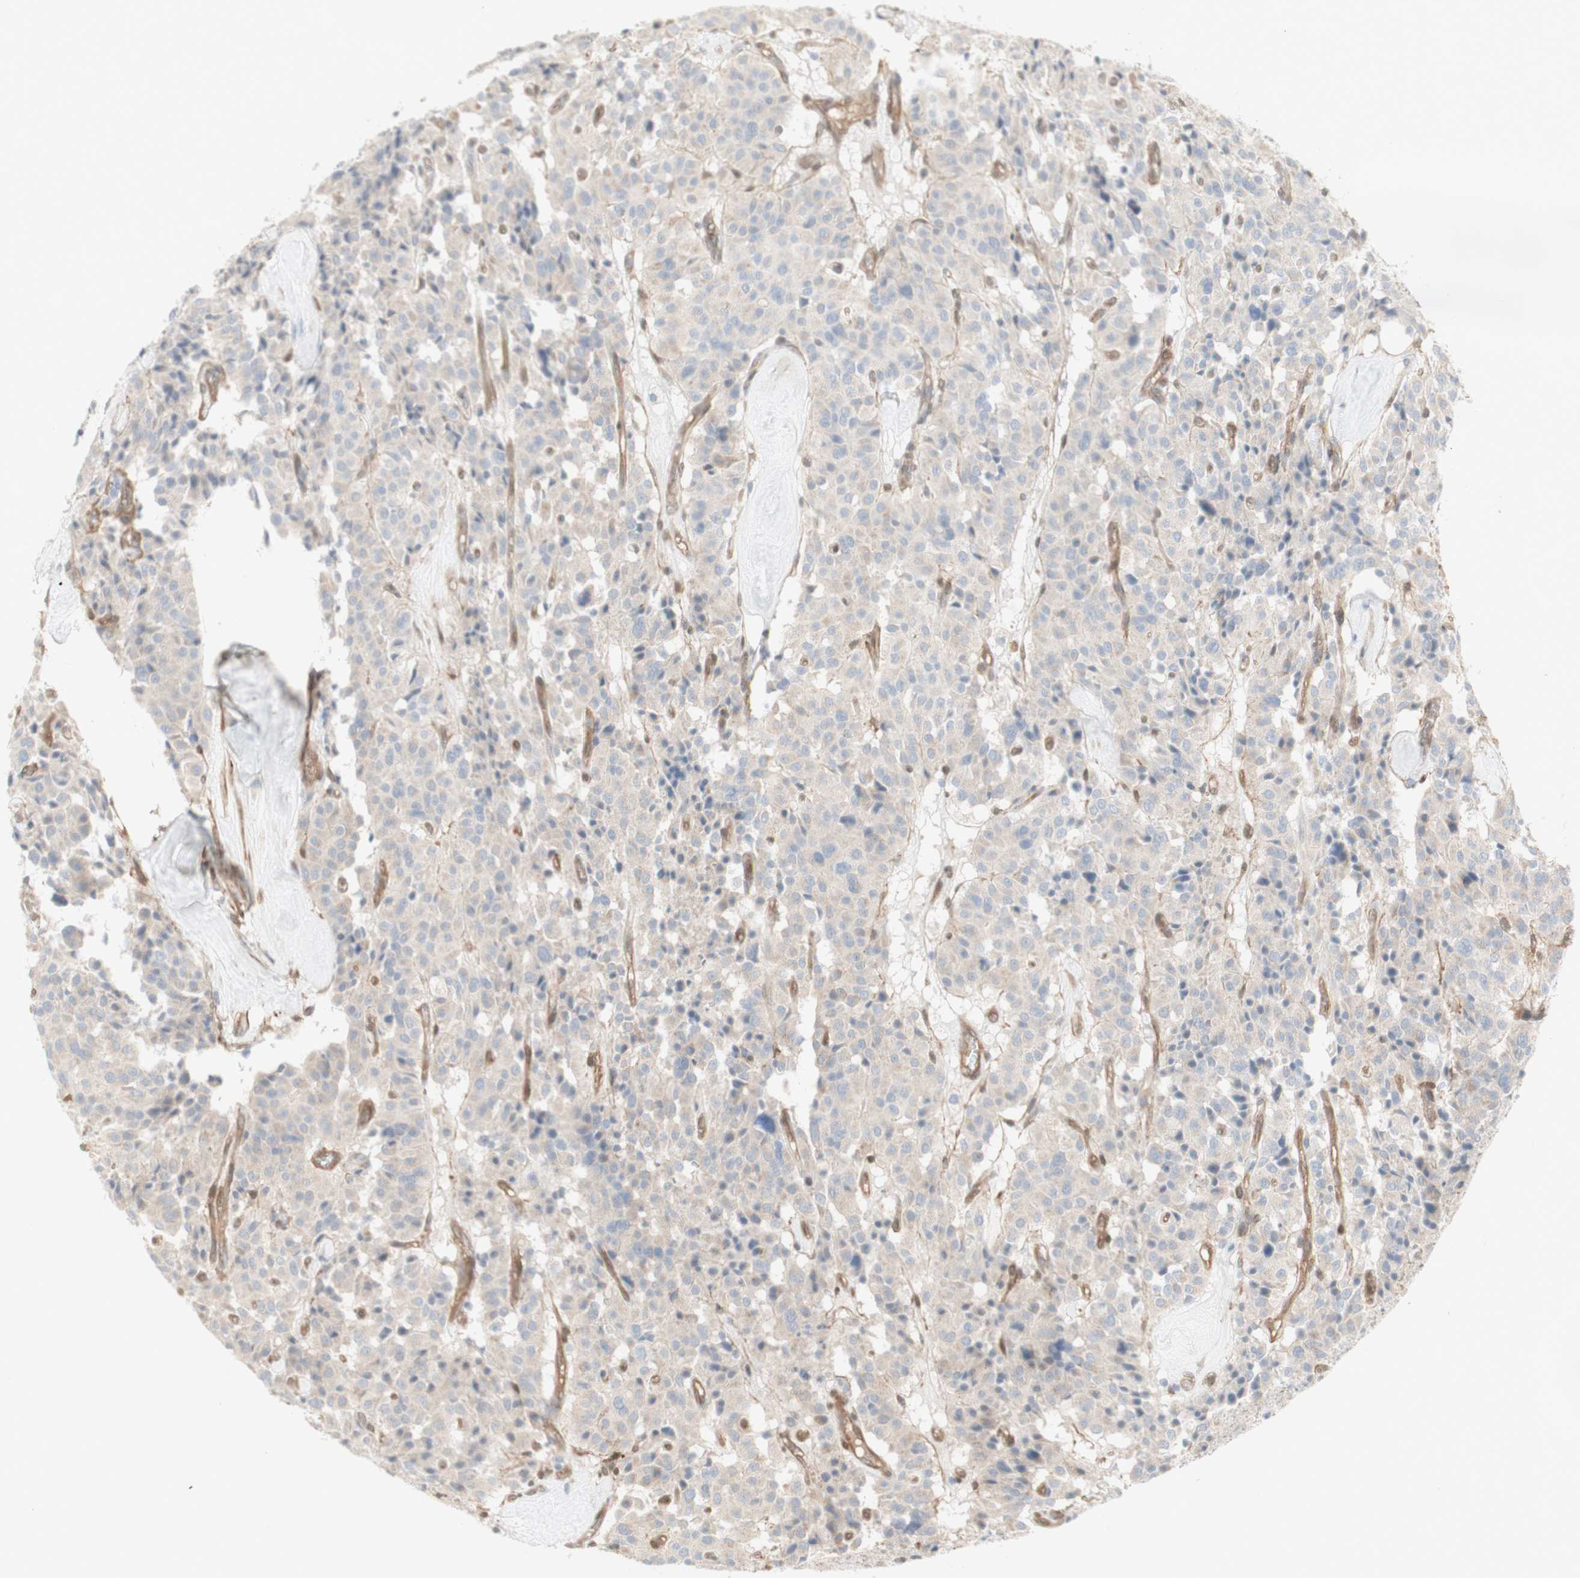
{"staining": {"intensity": "weak", "quantity": ">75%", "location": "cytoplasmic/membranous"}, "tissue": "carcinoid", "cell_type": "Tumor cells", "image_type": "cancer", "snomed": [{"axis": "morphology", "description": "Carcinoid, malignant, NOS"}, {"axis": "topography", "description": "Lung"}], "caption": "Protein staining by immunohistochemistry exhibits weak cytoplasmic/membranous positivity in about >75% of tumor cells in carcinoid.", "gene": "CNN3", "patient": {"sex": "male", "age": 30}}